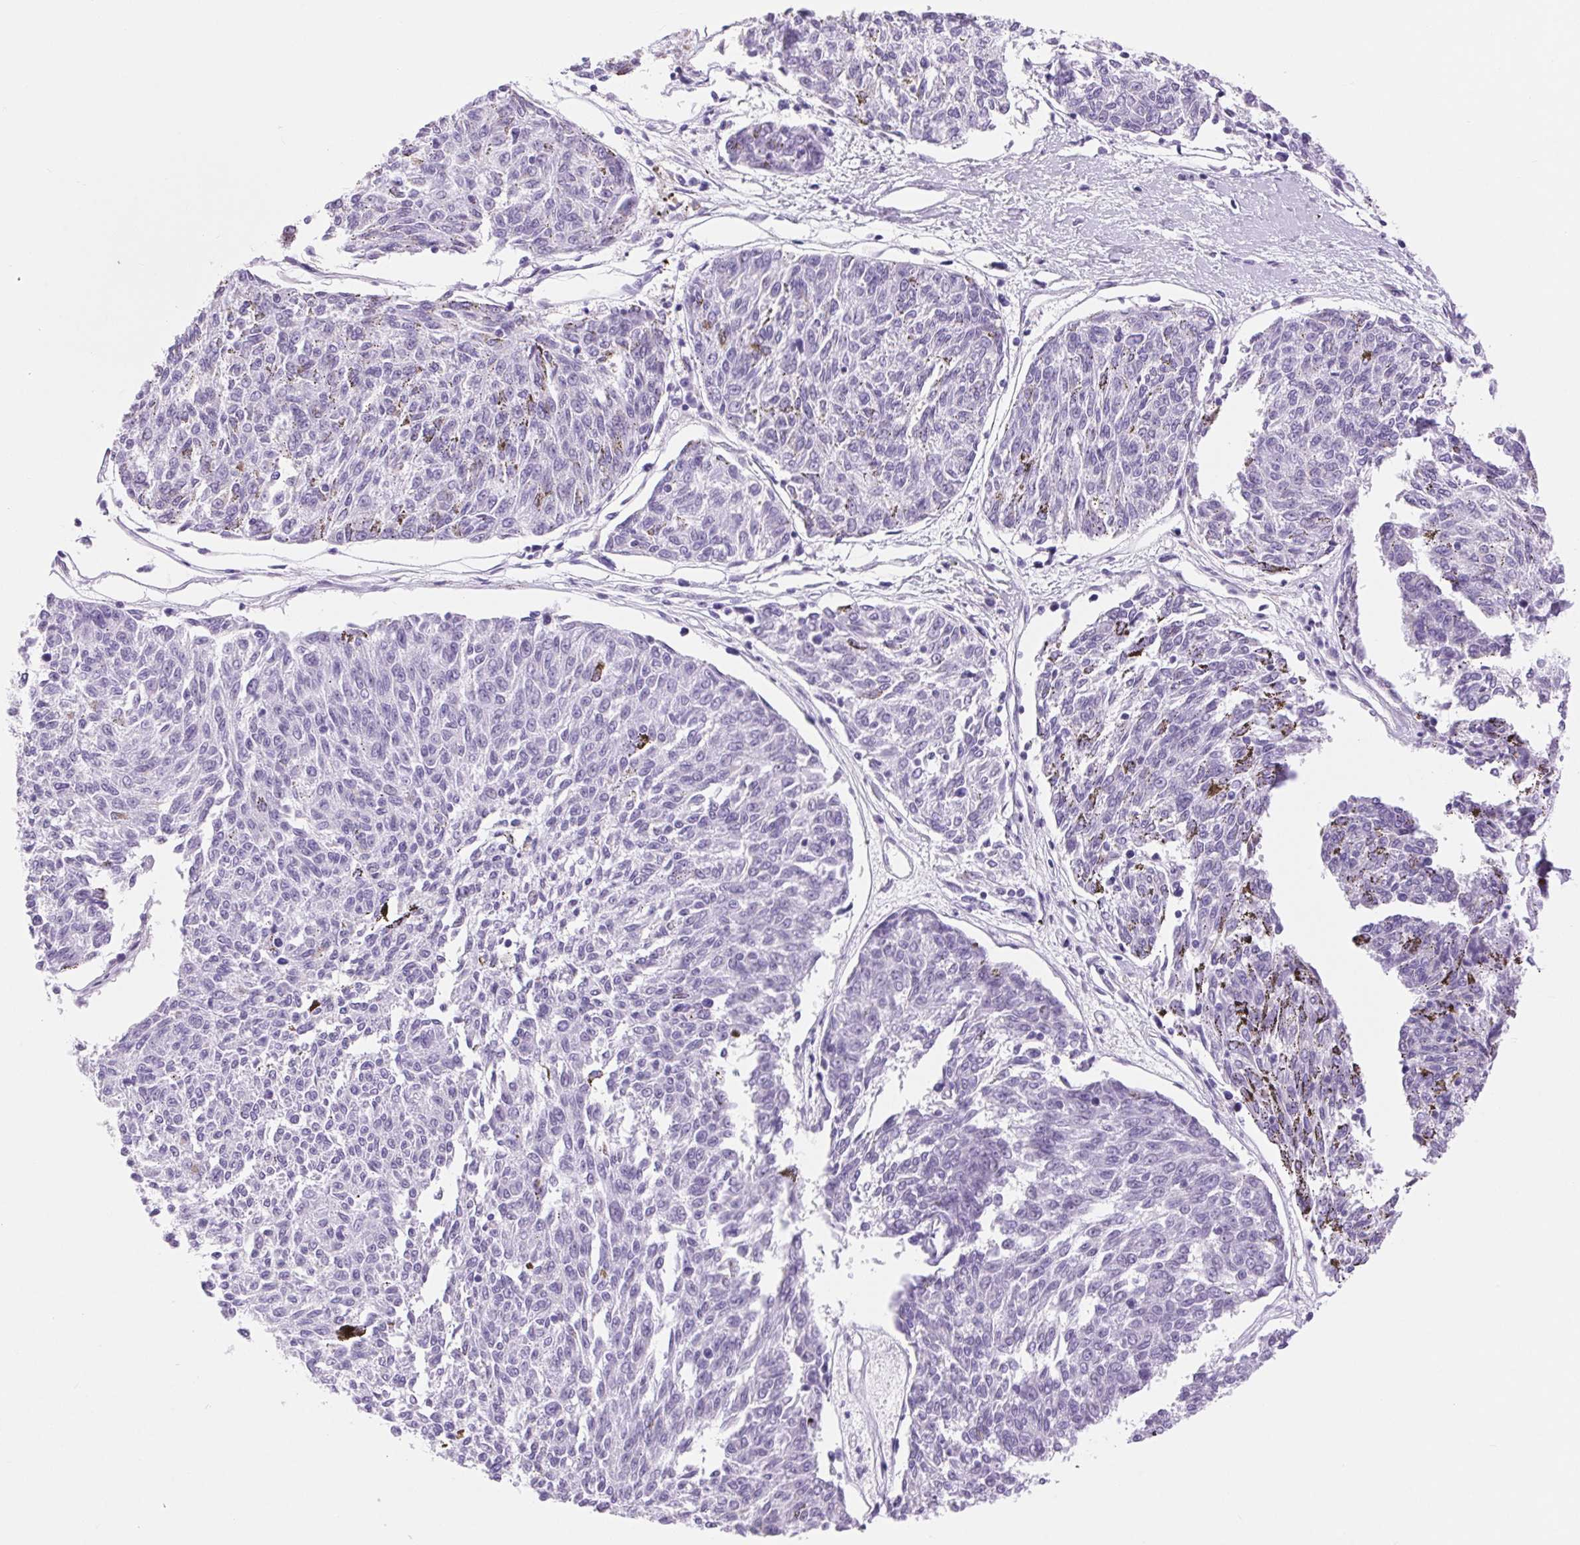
{"staining": {"intensity": "negative", "quantity": "none", "location": "none"}, "tissue": "melanoma", "cell_type": "Tumor cells", "image_type": "cancer", "snomed": [{"axis": "morphology", "description": "Malignant melanoma, NOS"}, {"axis": "topography", "description": "Skin"}], "caption": "Protein analysis of melanoma displays no significant positivity in tumor cells.", "gene": "SERPINB3", "patient": {"sex": "female", "age": 72}}